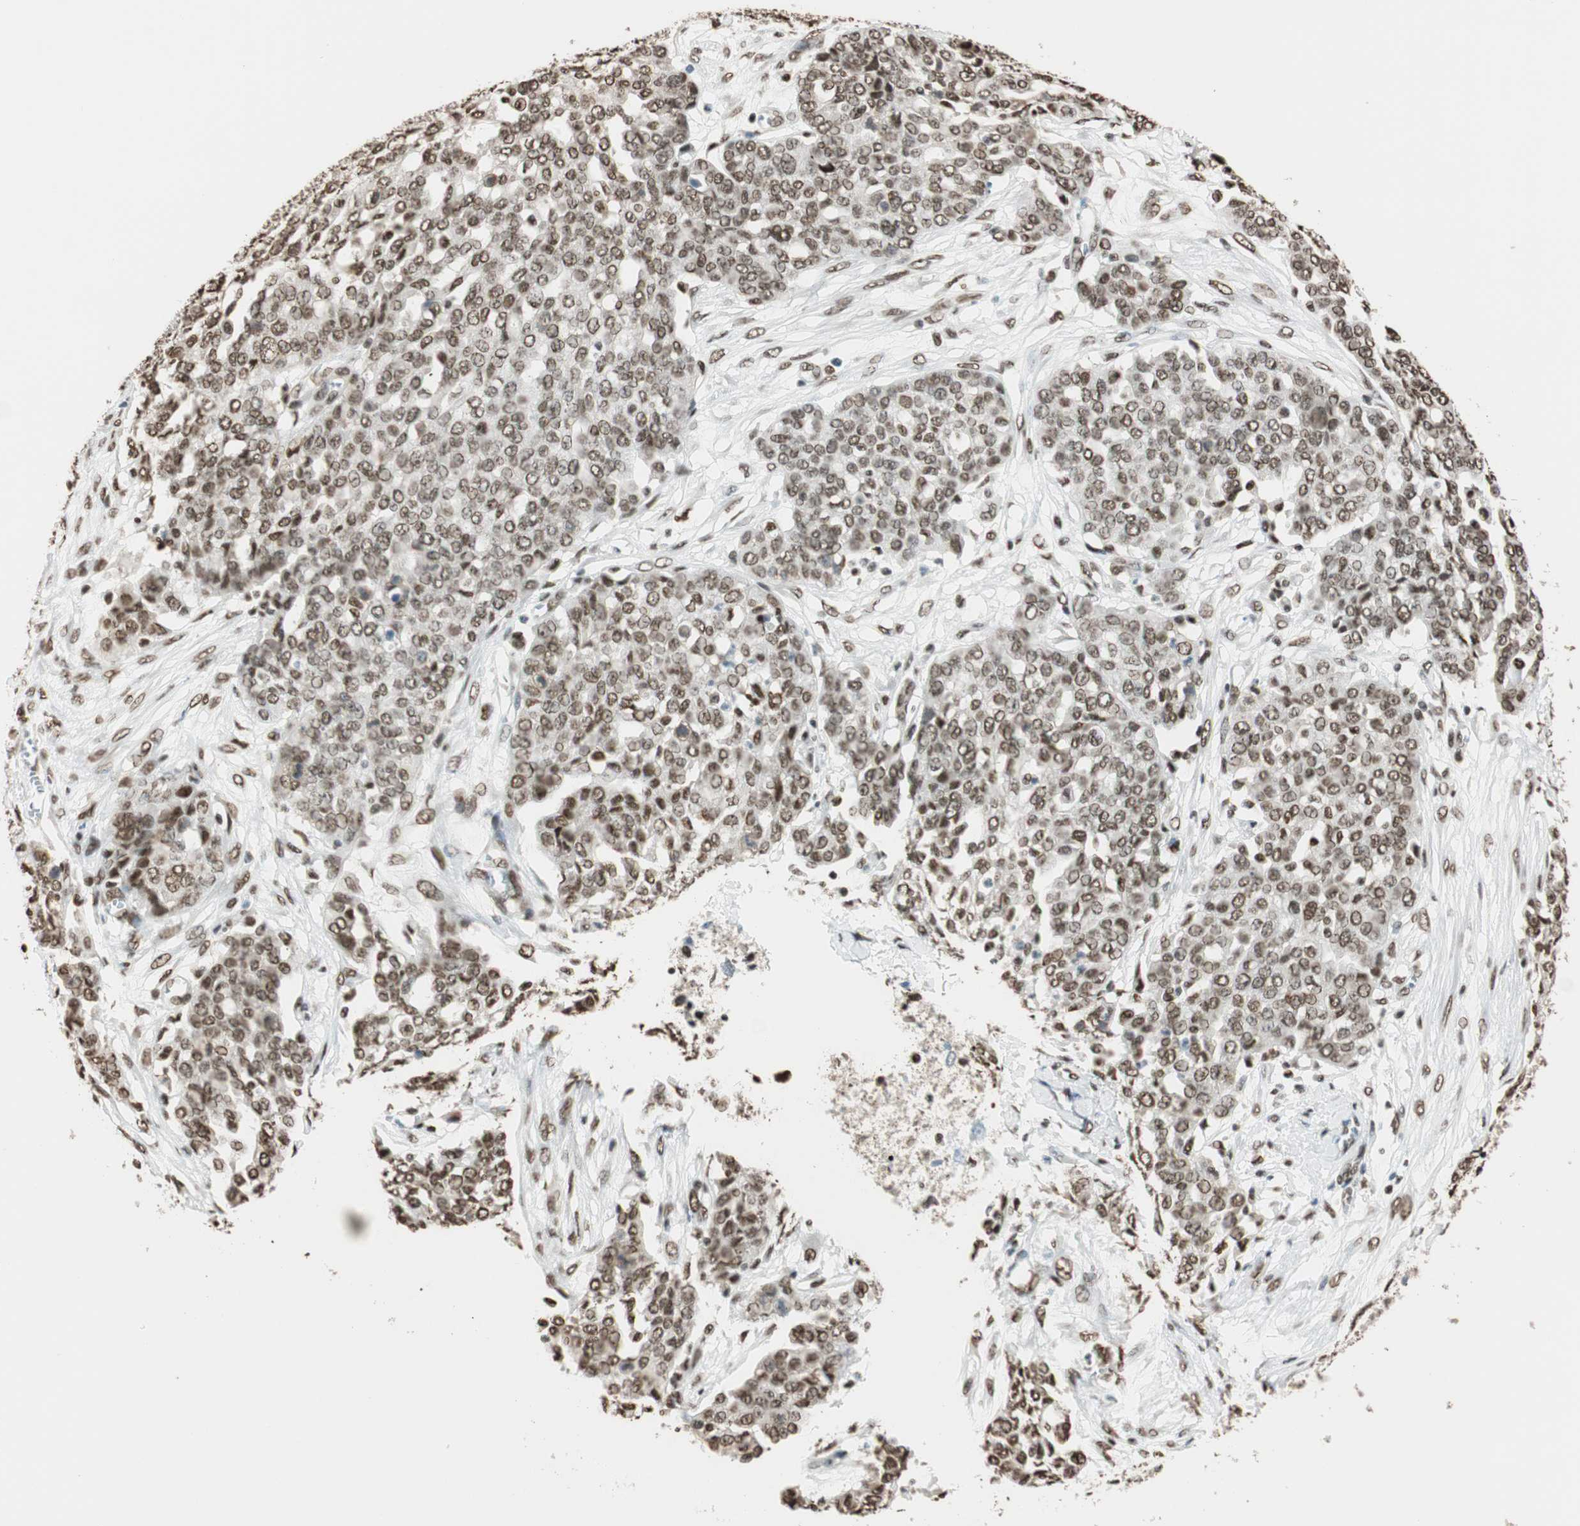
{"staining": {"intensity": "weak", "quantity": "25%-75%", "location": "nuclear"}, "tissue": "ovarian cancer", "cell_type": "Tumor cells", "image_type": "cancer", "snomed": [{"axis": "morphology", "description": "Cystadenocarcinoma, serous, NOS"}, {"axis": "topography", "description": "Soft tissue"}, {"axis": "topography", "description": "Ovary"}], "caption": "Immunohistochemistry (IHC) (DAB (3,3'-diaminobenzidine)) staining of human ovarian serous cystadenocarcinoma reveals weak nuclear protein positivity in approximately 25%-75% of tumor cells.", "gene": "FANCG", "patient": {"sex": "female", "age": 57}}